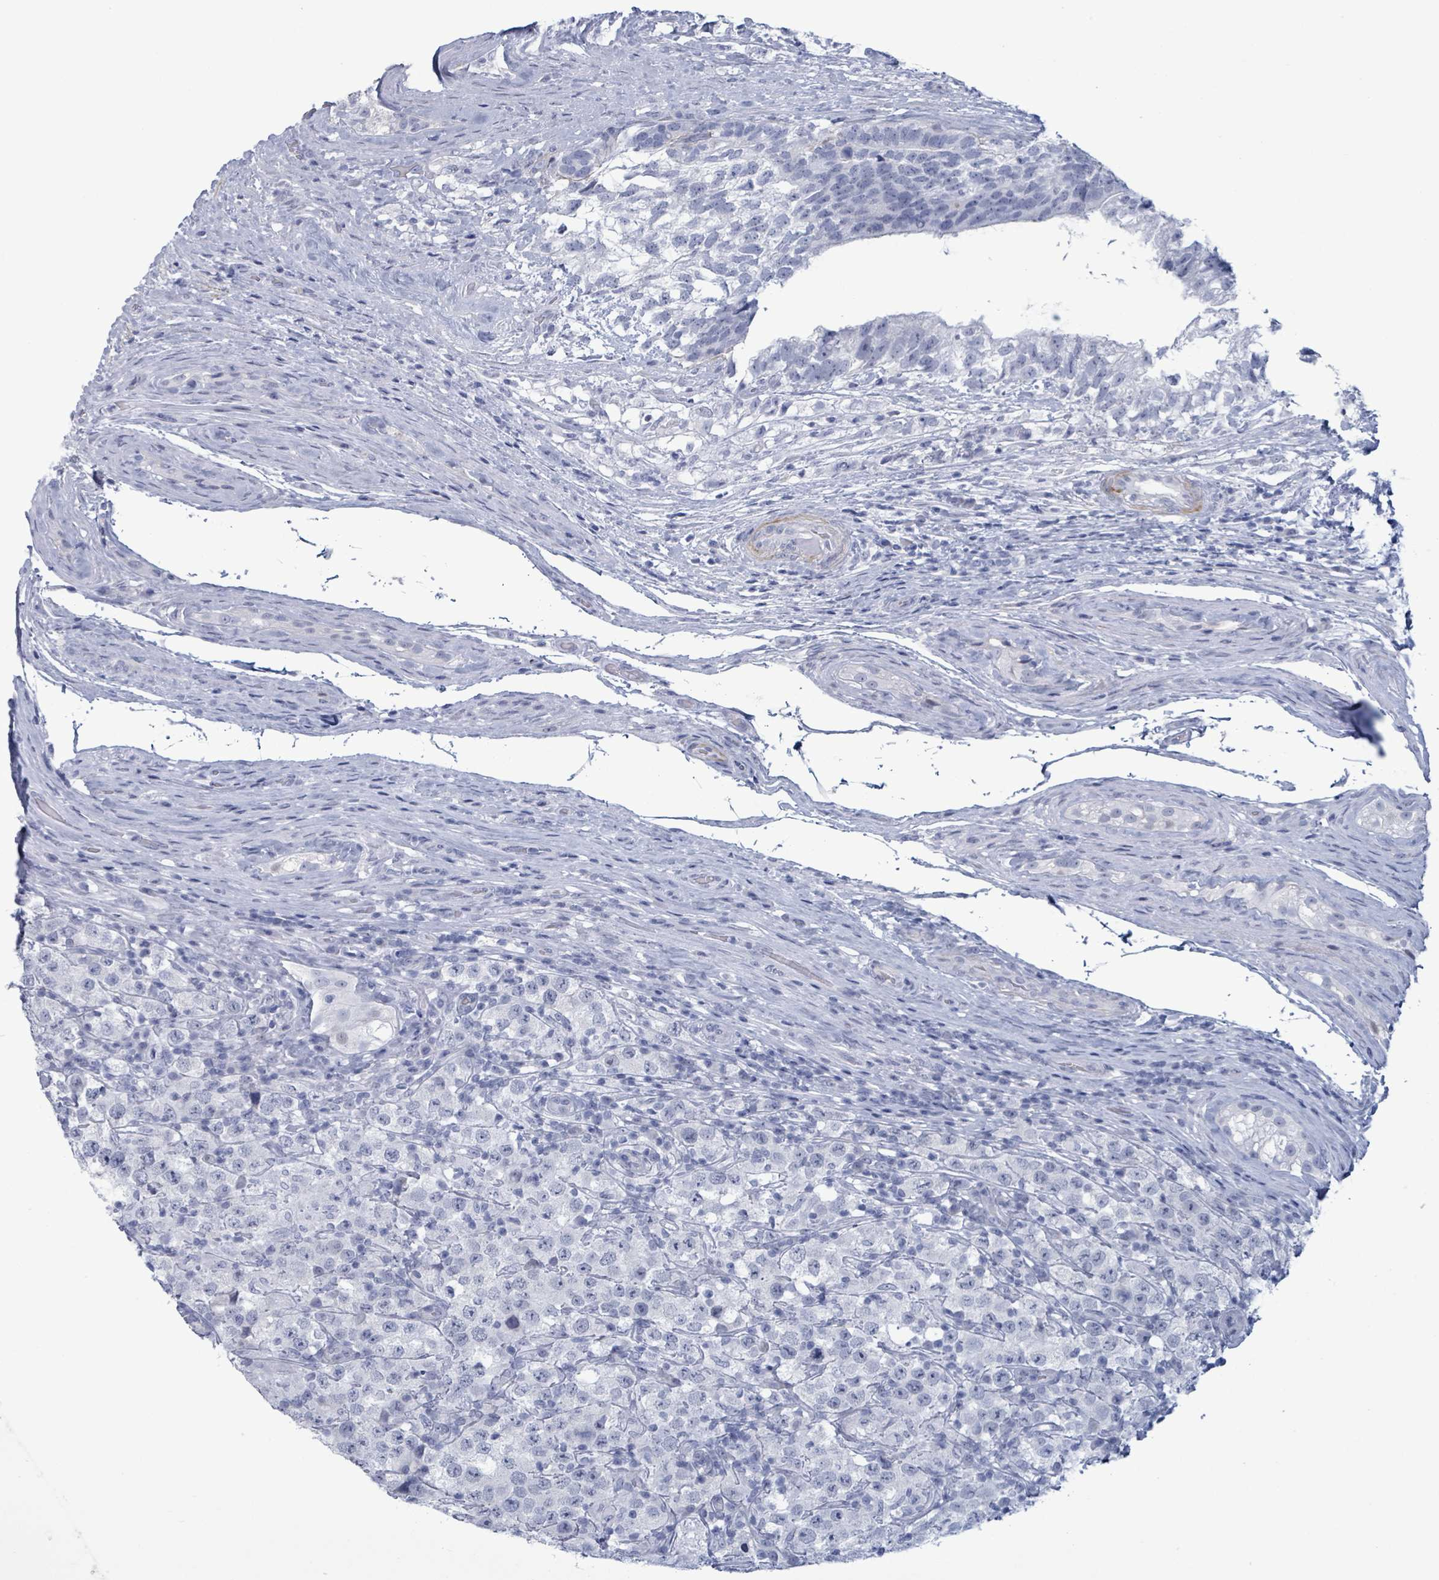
{"staining": {"intensity": "negative", "quantity": "none", "location": "none"}, "tissue": "testis cancer", "cell_type": "Tumor cells", "image_type": "cancer", "snomed": [{"axis": "morphology", "description": "Seminoma, NOS"}, {"axis": "morphology", "description": "Carcinoma, Embryonal, NOS"}, {"axis": "topography", "description": "Testis"}], "caption": "Protein analysis of testis embryonal carcinoma demonstrates no significant expression in tumor cells.", "gene": "ZNF771", "patient": {"sex": "male", "age": 41}}